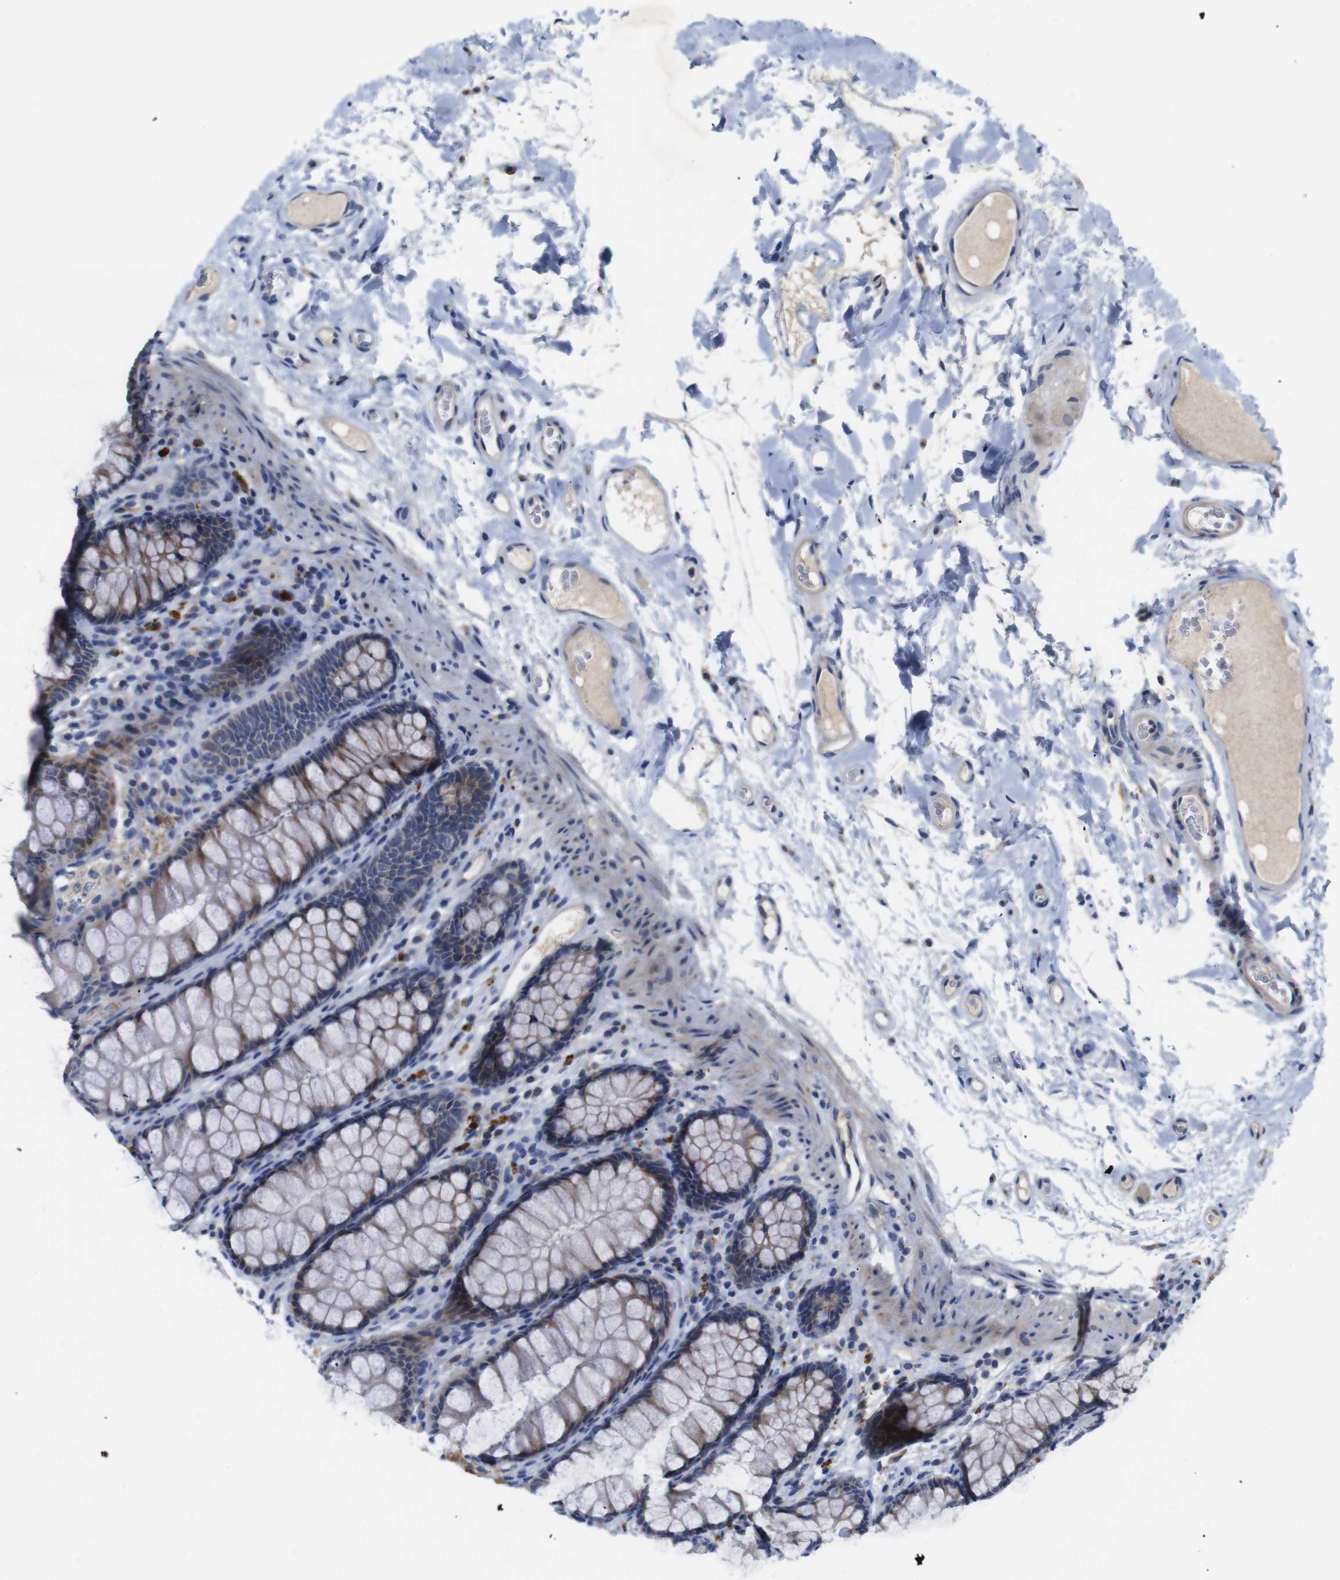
{"staining": {"intensity": "weak", "quantity": "25%-75%", "location": "cytoplasmic/membranous"}, "tissue": "colon", "cell_type": "Endothelial cells", "image_type": "normal", "snomed": [{"axis": "morphology", "description": "Normal tissue, NOS"}, {"axis": "topography", "description": "Colon"}], "caption": "A low amount of weak cytoplasmic/membranous expression is identified in approximately 25%-75% of endothelial cells in normal colon. (IHC, brightfield microscopy, high magnification).", "gene": "LRRC55", "patient": {"sex": "female", "age": 55}}